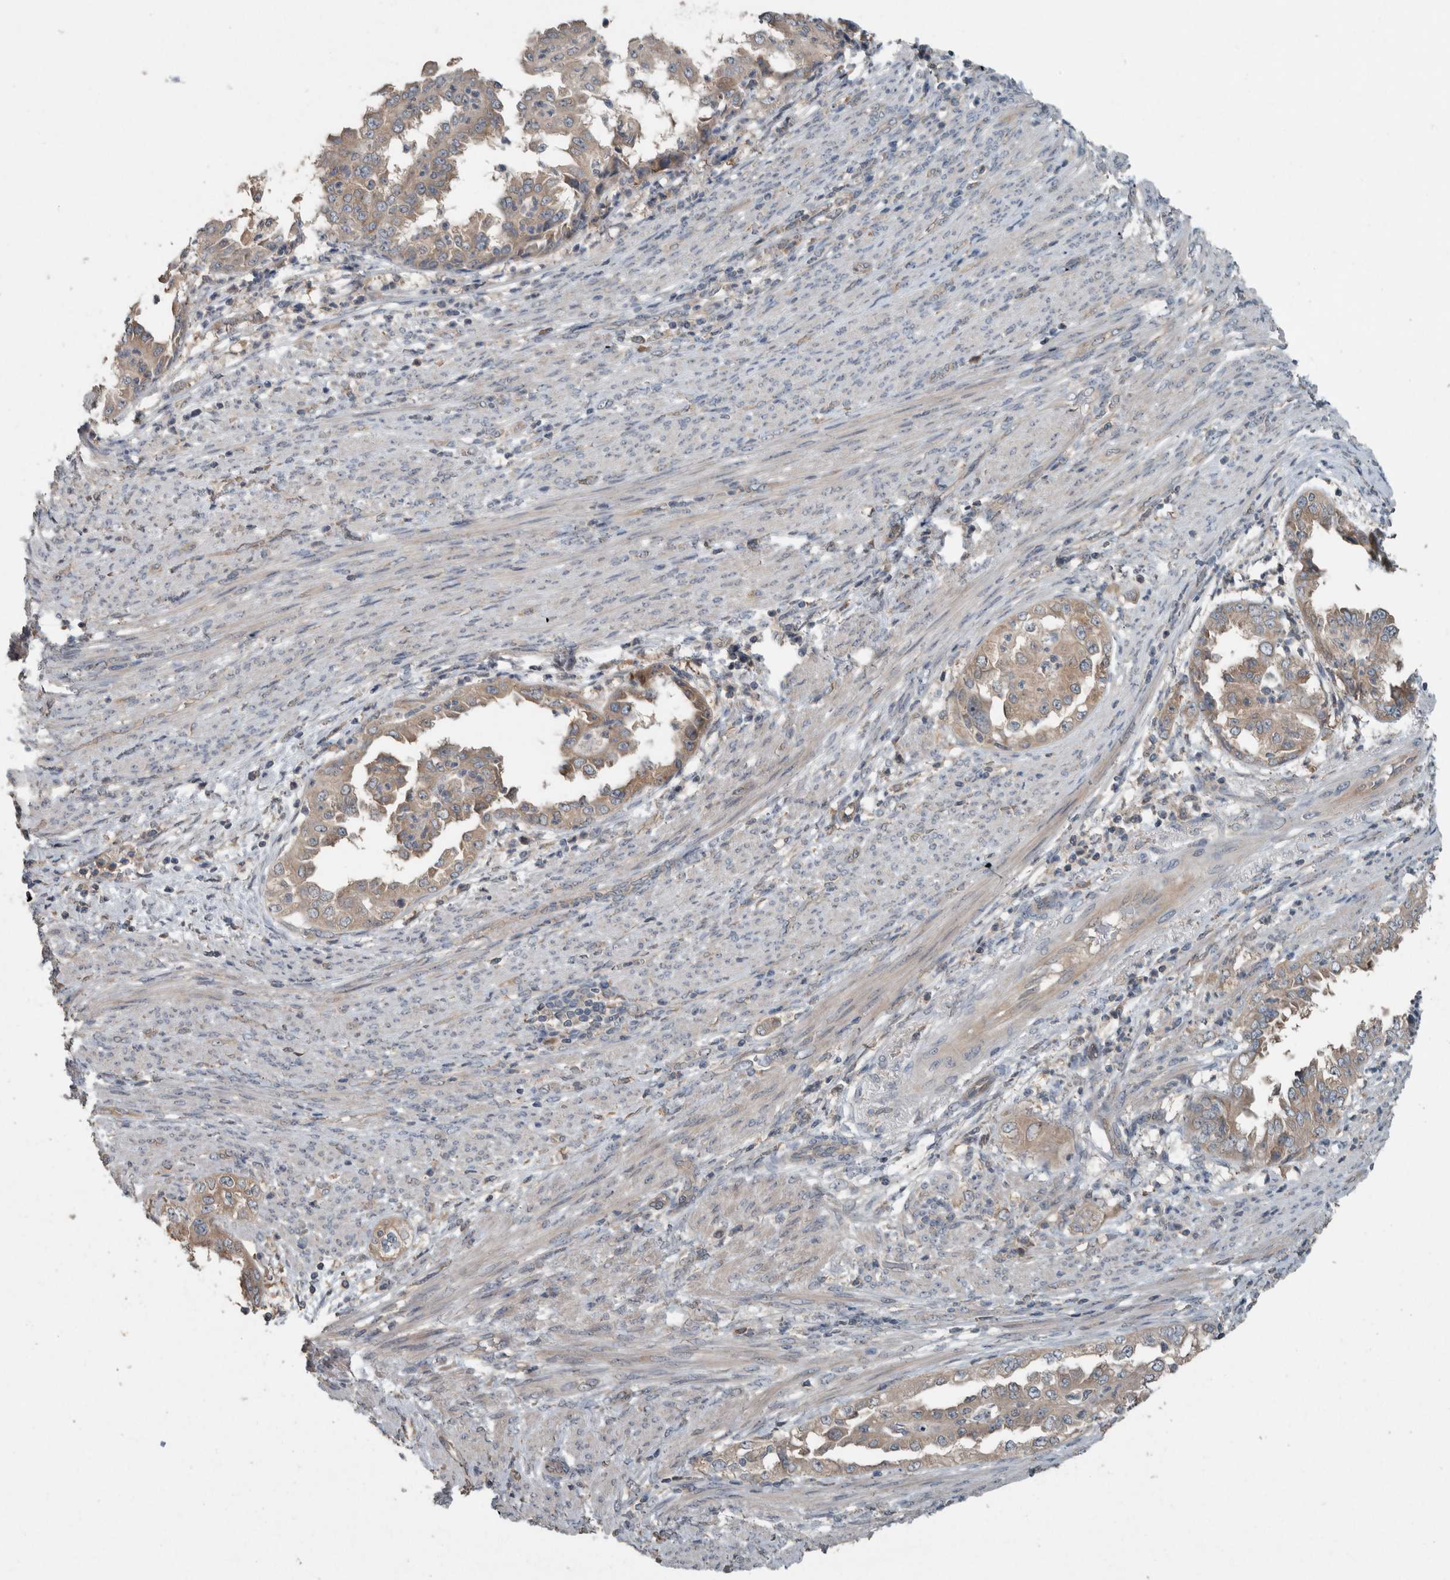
{"staining": {"intensity": "weak", "quantity": ">75%", "location": "cytoplasmic/membranous"}, "tissue": "endometrial cancer", "cell_type": "Tumor cells", "image_type": "cancer", "snomed": [{"axis": "morphology", "description": "Adenocarcinoma, NOS"}, {"axis": "topography", "description": "Endometrium"}], "caption": "Tumor cells display low levels of weak cytoplasmic/membranous staining in about >75% of cells in human adenocarcinoma (endometrial).", "gene": "KNTC1", "patient": {"sex": "female", "age": 85}}